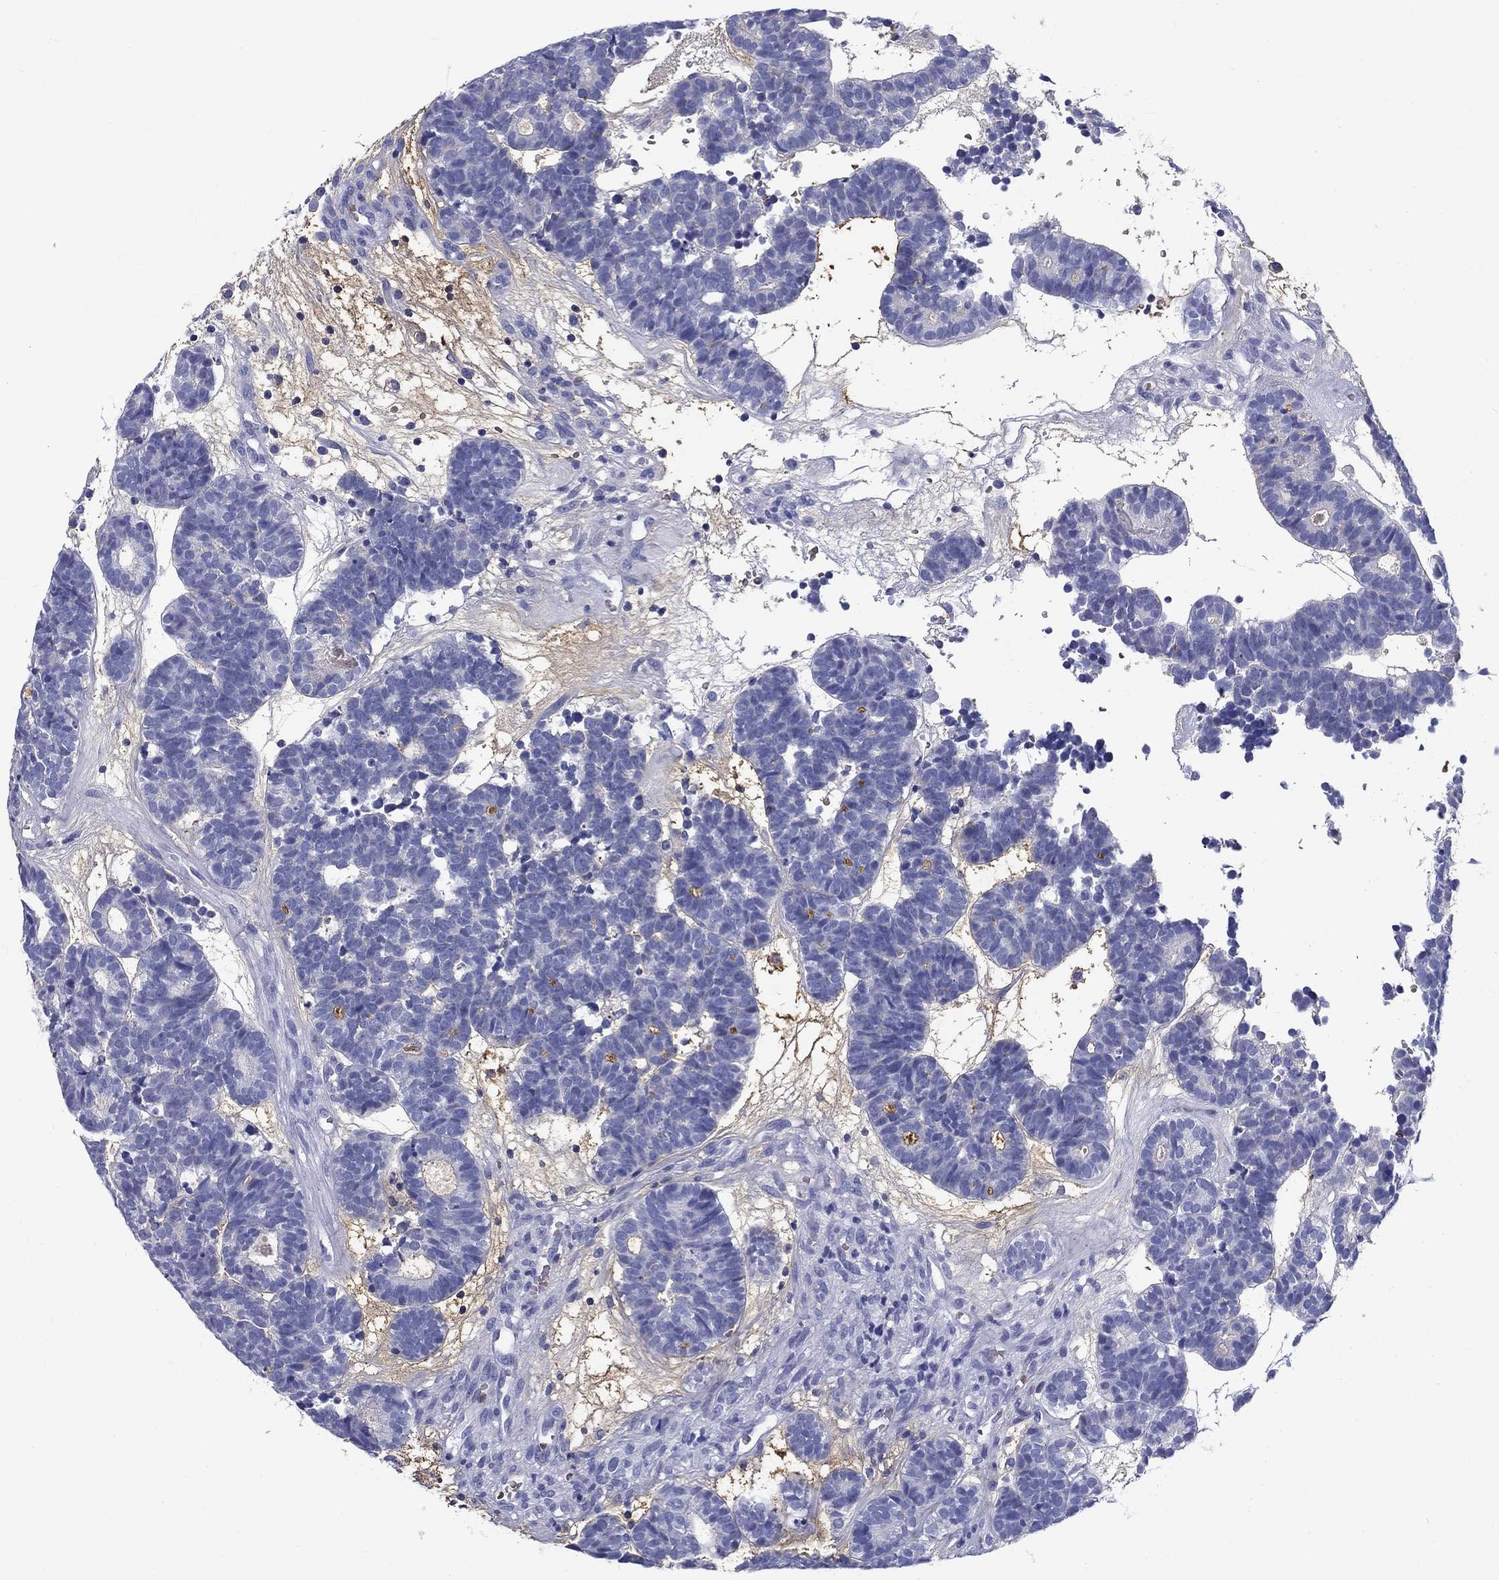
{"staining": {"intensity": "negative", "quantity": "none", "location": "none"}, "tissue": "head and neck cancer", "cell_type": "Tumor cells", "image_type": "cancer", "snomed": [{"axis": "morphology", "description": "Adenocarcinoma, NOS"}, {"axis": "topography", "description": "Head-Neck"}], "caption": "The photomicrograph demonstrates no staining of tumor cells in head and neck adenocarcinoma.", "gene": "CD40LG", "patient": {"sex": "female", "age": 81}}